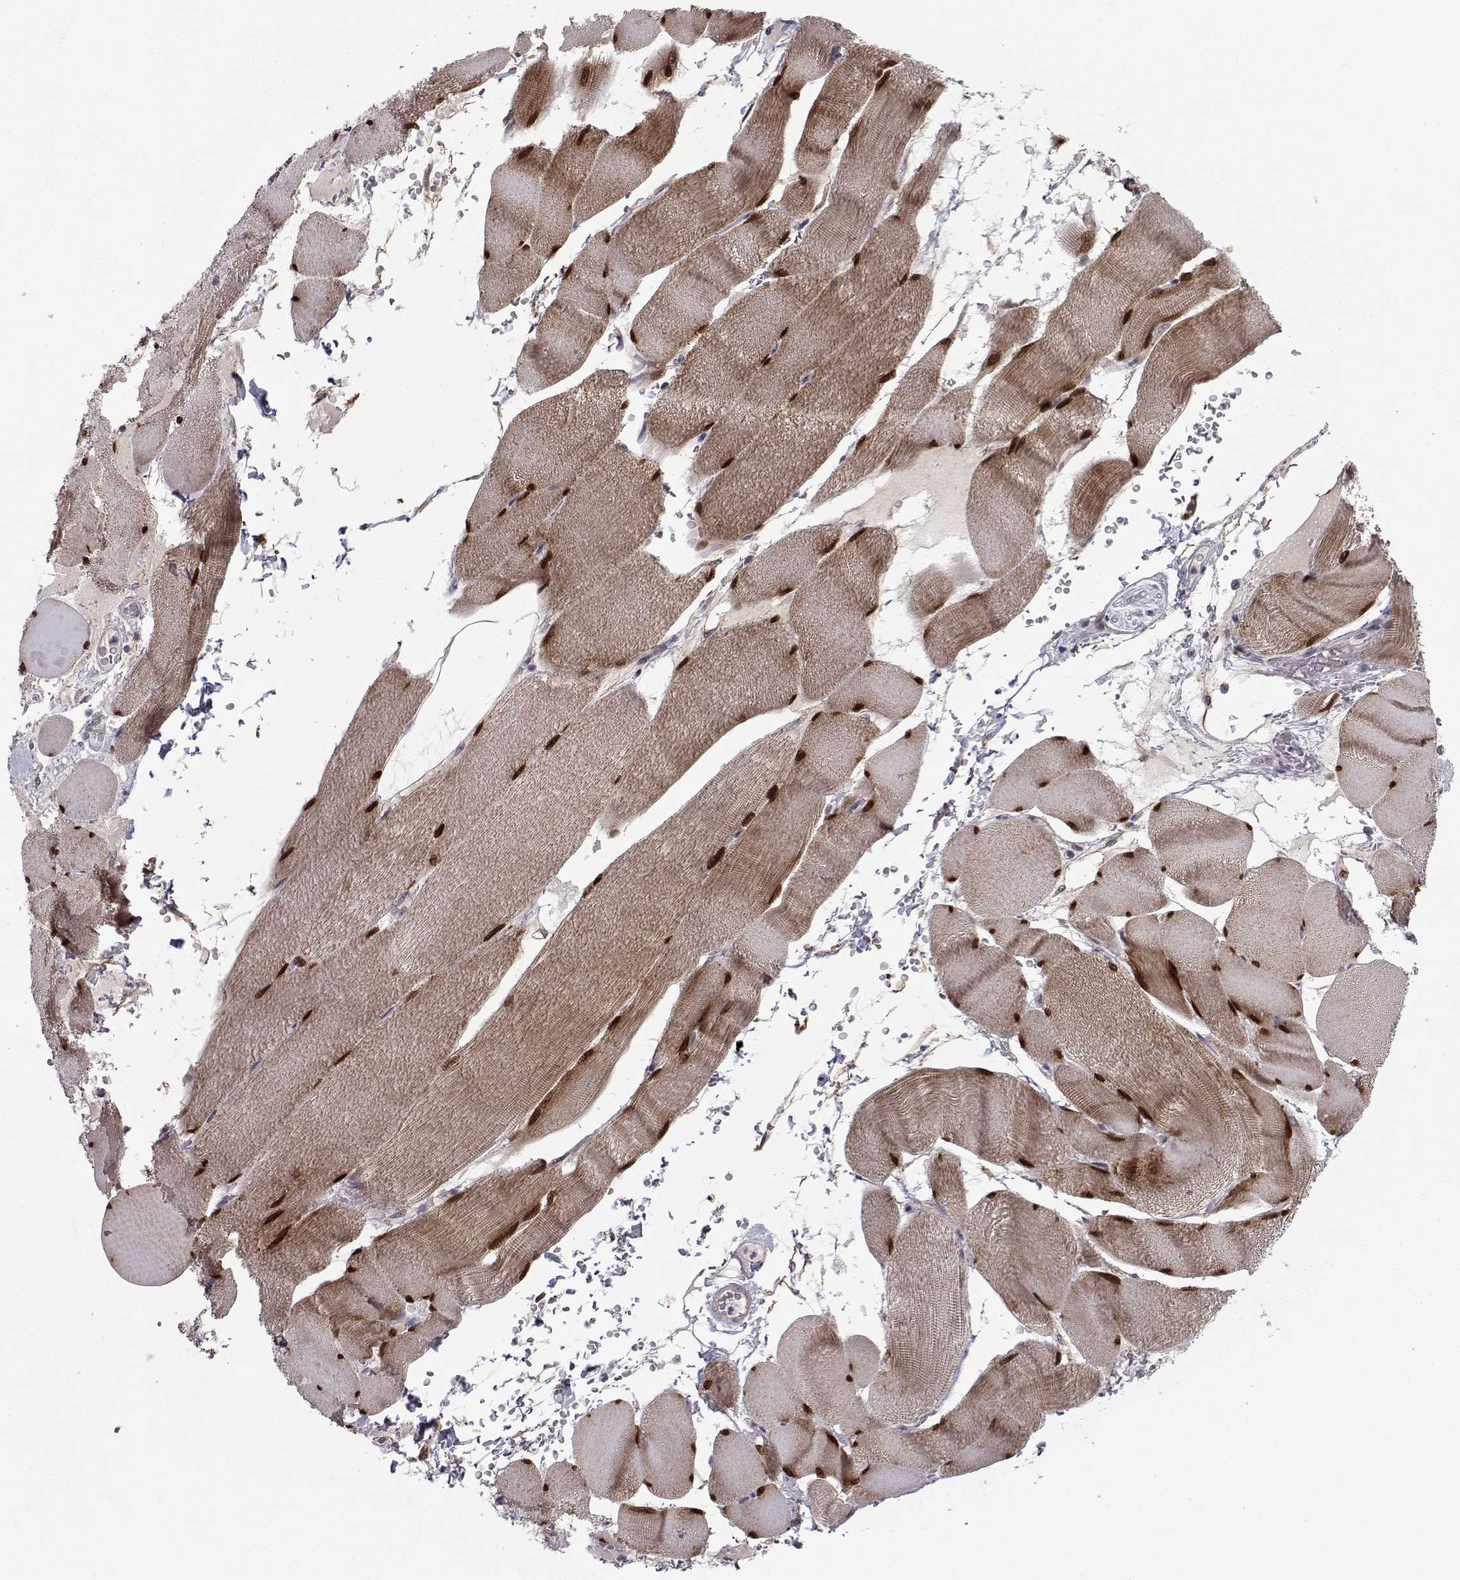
{"staining": {"intensity": "strong", "quantity": ">75%", "location": "nuclear"}, "tissue": "skeletal muscle", "cell_type": "Myocytes", "image_type": "normal", "snomed": [{"axis": "morphology", "description": "Normal tissue, NOS"}, {"axis": "topography", "description": "Skeletal muscle"}], "caption": "Protein staining demonstrates strong nuclear expression in about >75% of myocytes in normal skeletal muscle. The staining was performed using DAB to visualize the protein expression in brown, while the nuclei were stained in blue with hematoxylin (Magnification: 20x).", "gene": "RBM24", "patient": {"sex": "male", "age": 56}}